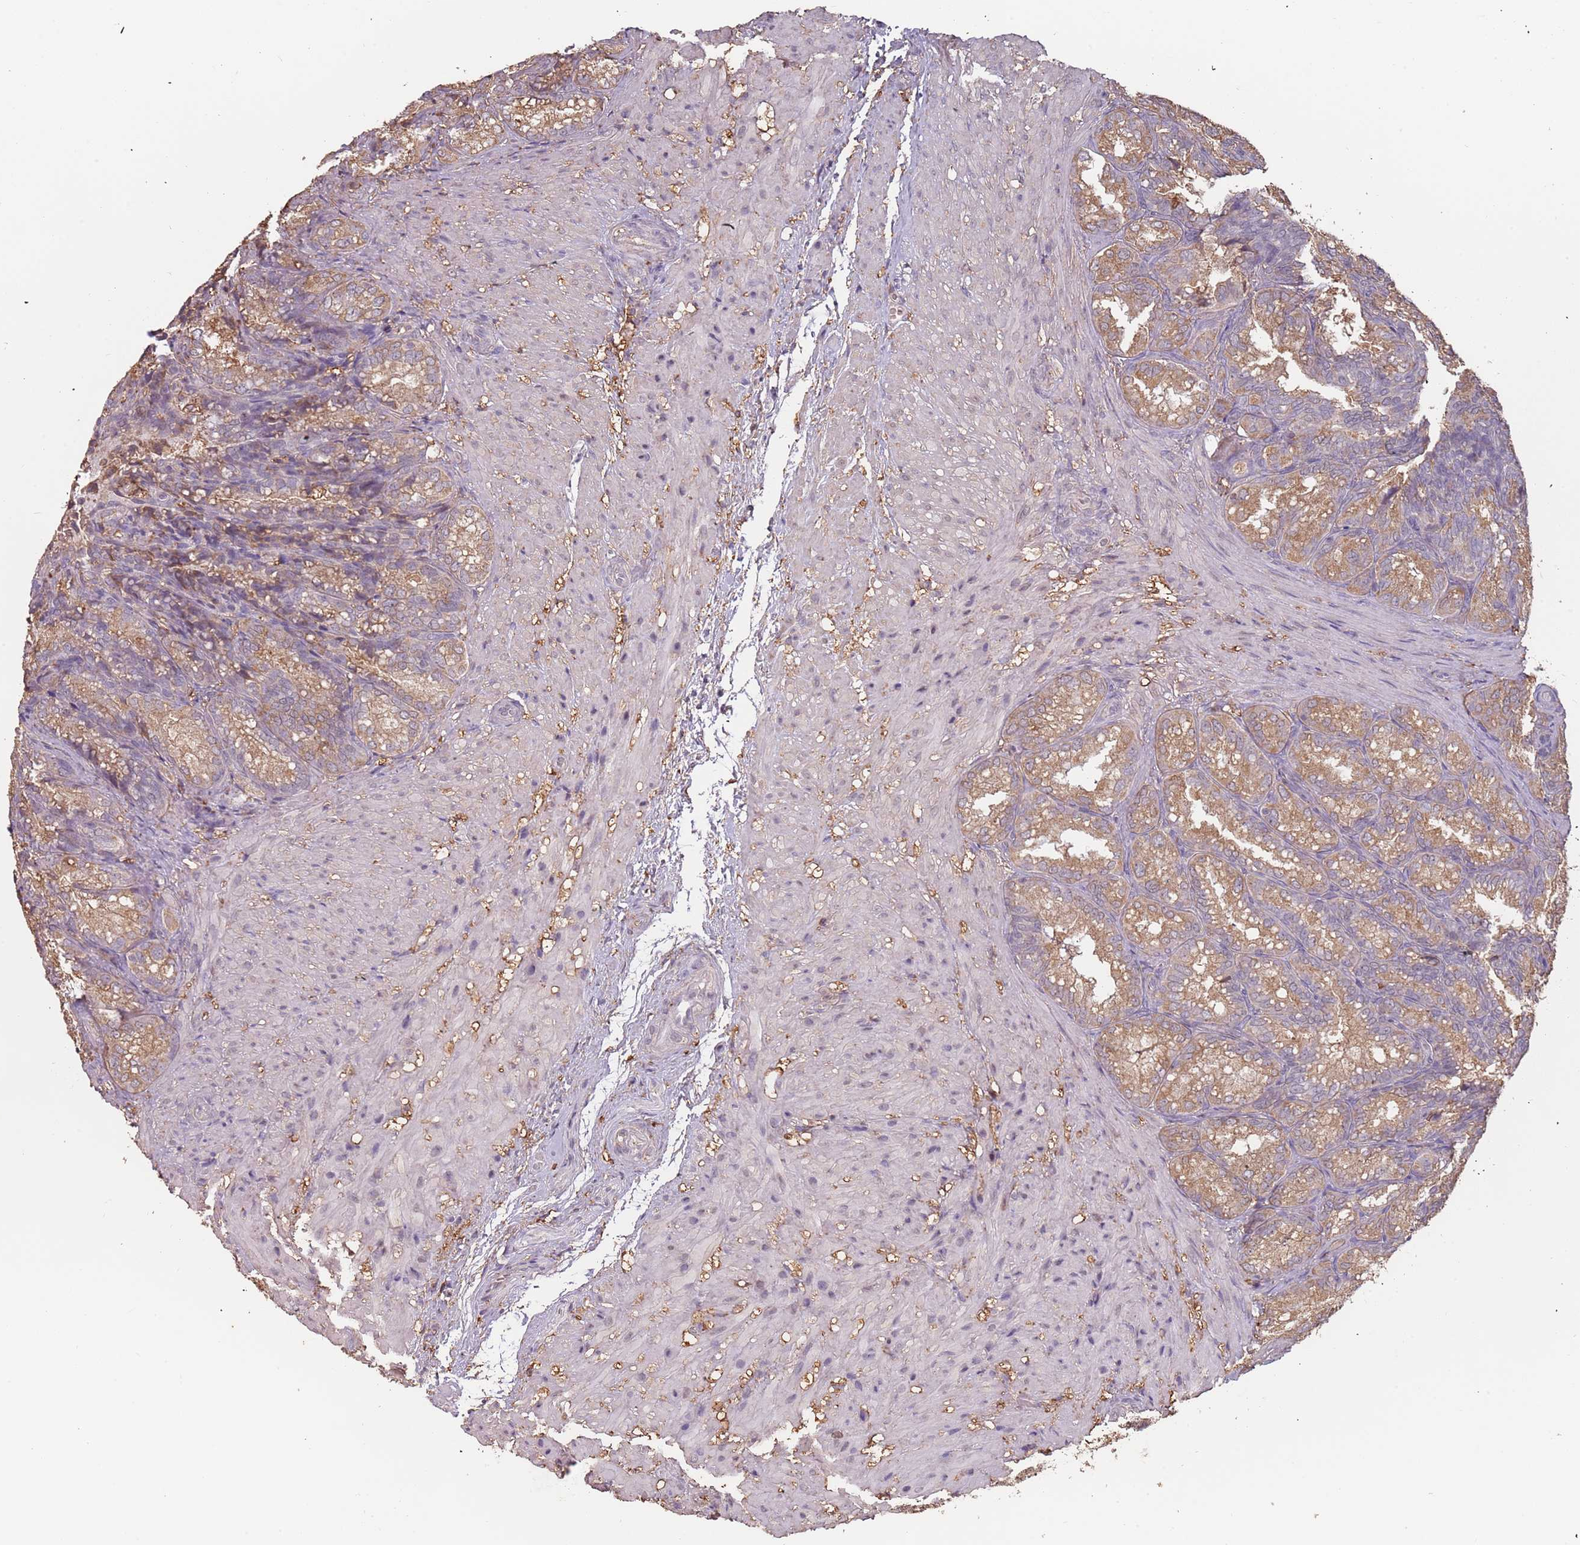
{"staining": {"intensity": "moderate", "quantity": ">75%", "location": "cytoplasmic/membranous"}, "tissue": "seminal vesicle", "cell_type": "Glandular cells", "image_type": "normal", "snomed": [{"axis": "morphology", "description": "Normal tissue, NOS"}, {"axis": "topography", "description": "Seminal veicle"}], "caption": "The immunohistochemical stain highlights moderate cytoplasmic/membranous expression in glandular cells of benign seminal vesicle.", "gene": "ATOSB", "patient": {"sex": "male", "age": 58}}